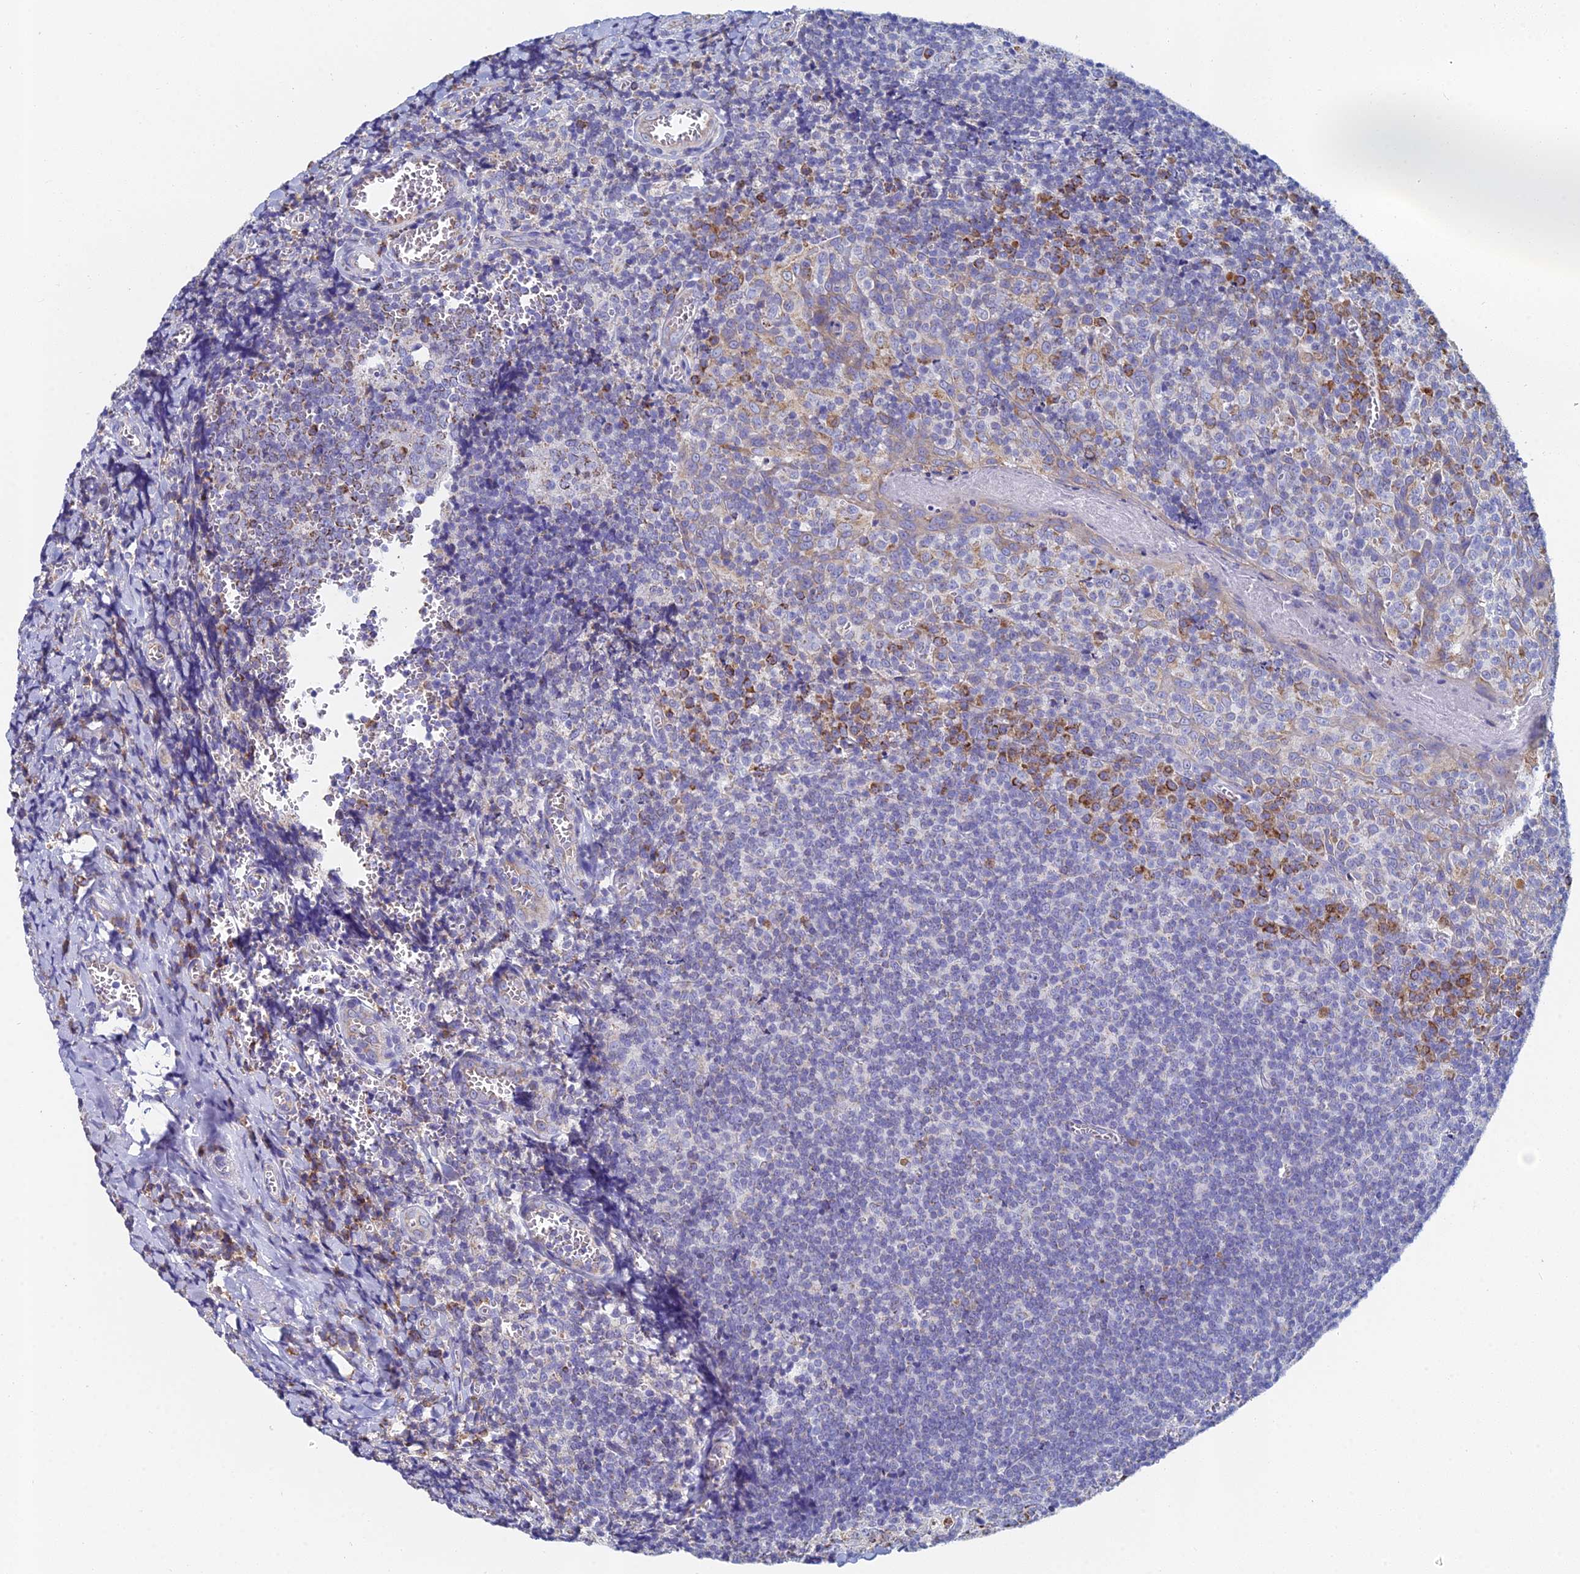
{"staining": {"intensity": "moderate", "quantity": "<25%", "location": "cytoplasmic/membranous"}, "tissue": "tonsil", "cell_type": "Germinal center cells", "image_type": "normal", "snomed": [{"axis": "morphology", "description": "Normal tissue, NOS"}, {"axis": "topography", "description": "Tonsil"}], "caption": "Moderate cytoplasmic/membranous positivity for a protein is seen in approximately <25% of germinal center cells of normal tonsil using immunohistochemistry (IHC).", "gene": "CRACR2B", "patient": {"sex": "male", "age": 27}}